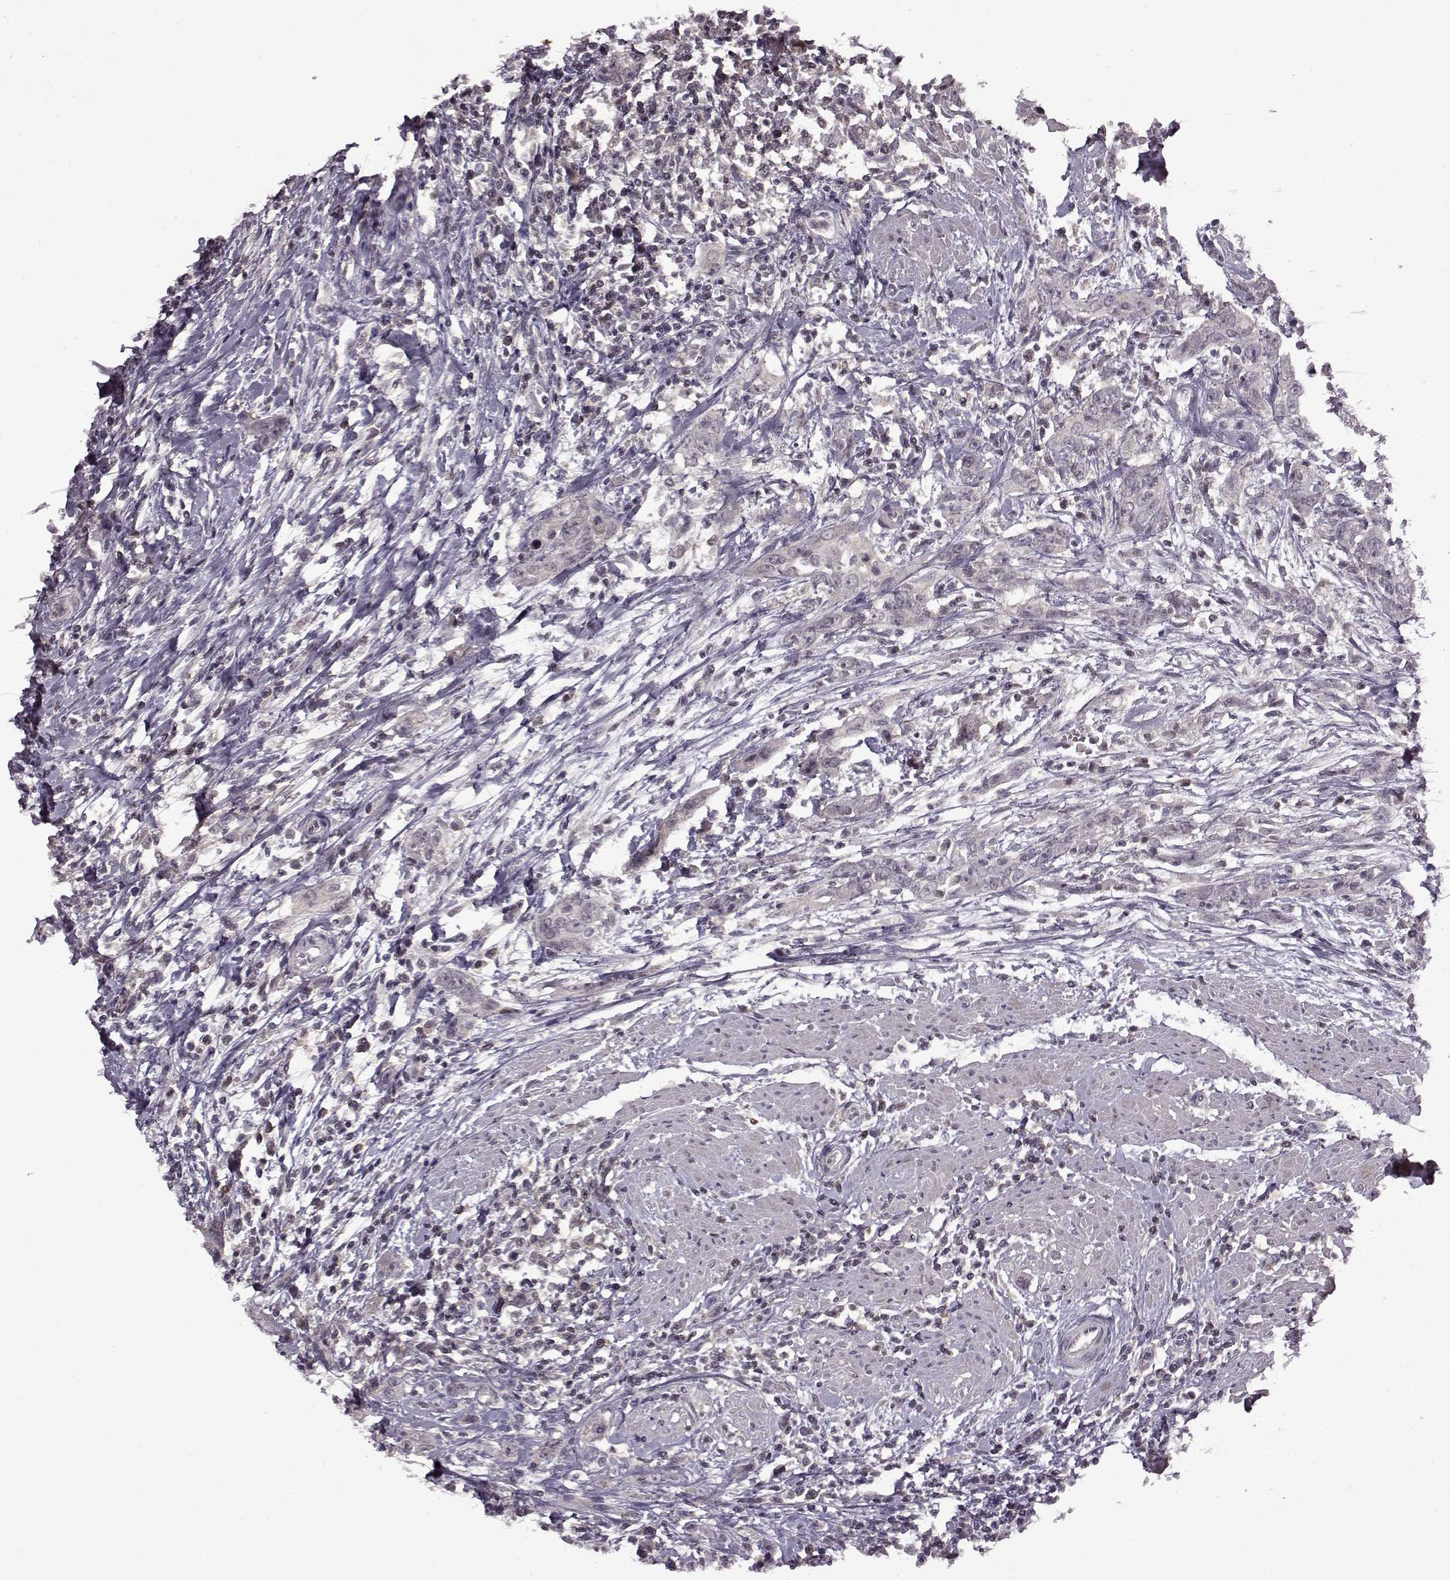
{"staining": {"intensity": "negative", "quantity": "none", "location": "none"}, "tissue": "urothelial cancer", "cell_type": "Tumor cells", "image_type": "cancer", "snomed": [{"axis": "morphology", "description": "Urothelial carcinoma, High grade"}, {"axis": "topography", "description": "Urinary bladder"}], "caption": "Photomicrograph shows no significant protein expression in tumor cells of urothelial carcinoma (high-grade).", "gene": "MAIP1", "patient": {"sex": "male", "age": 83}}